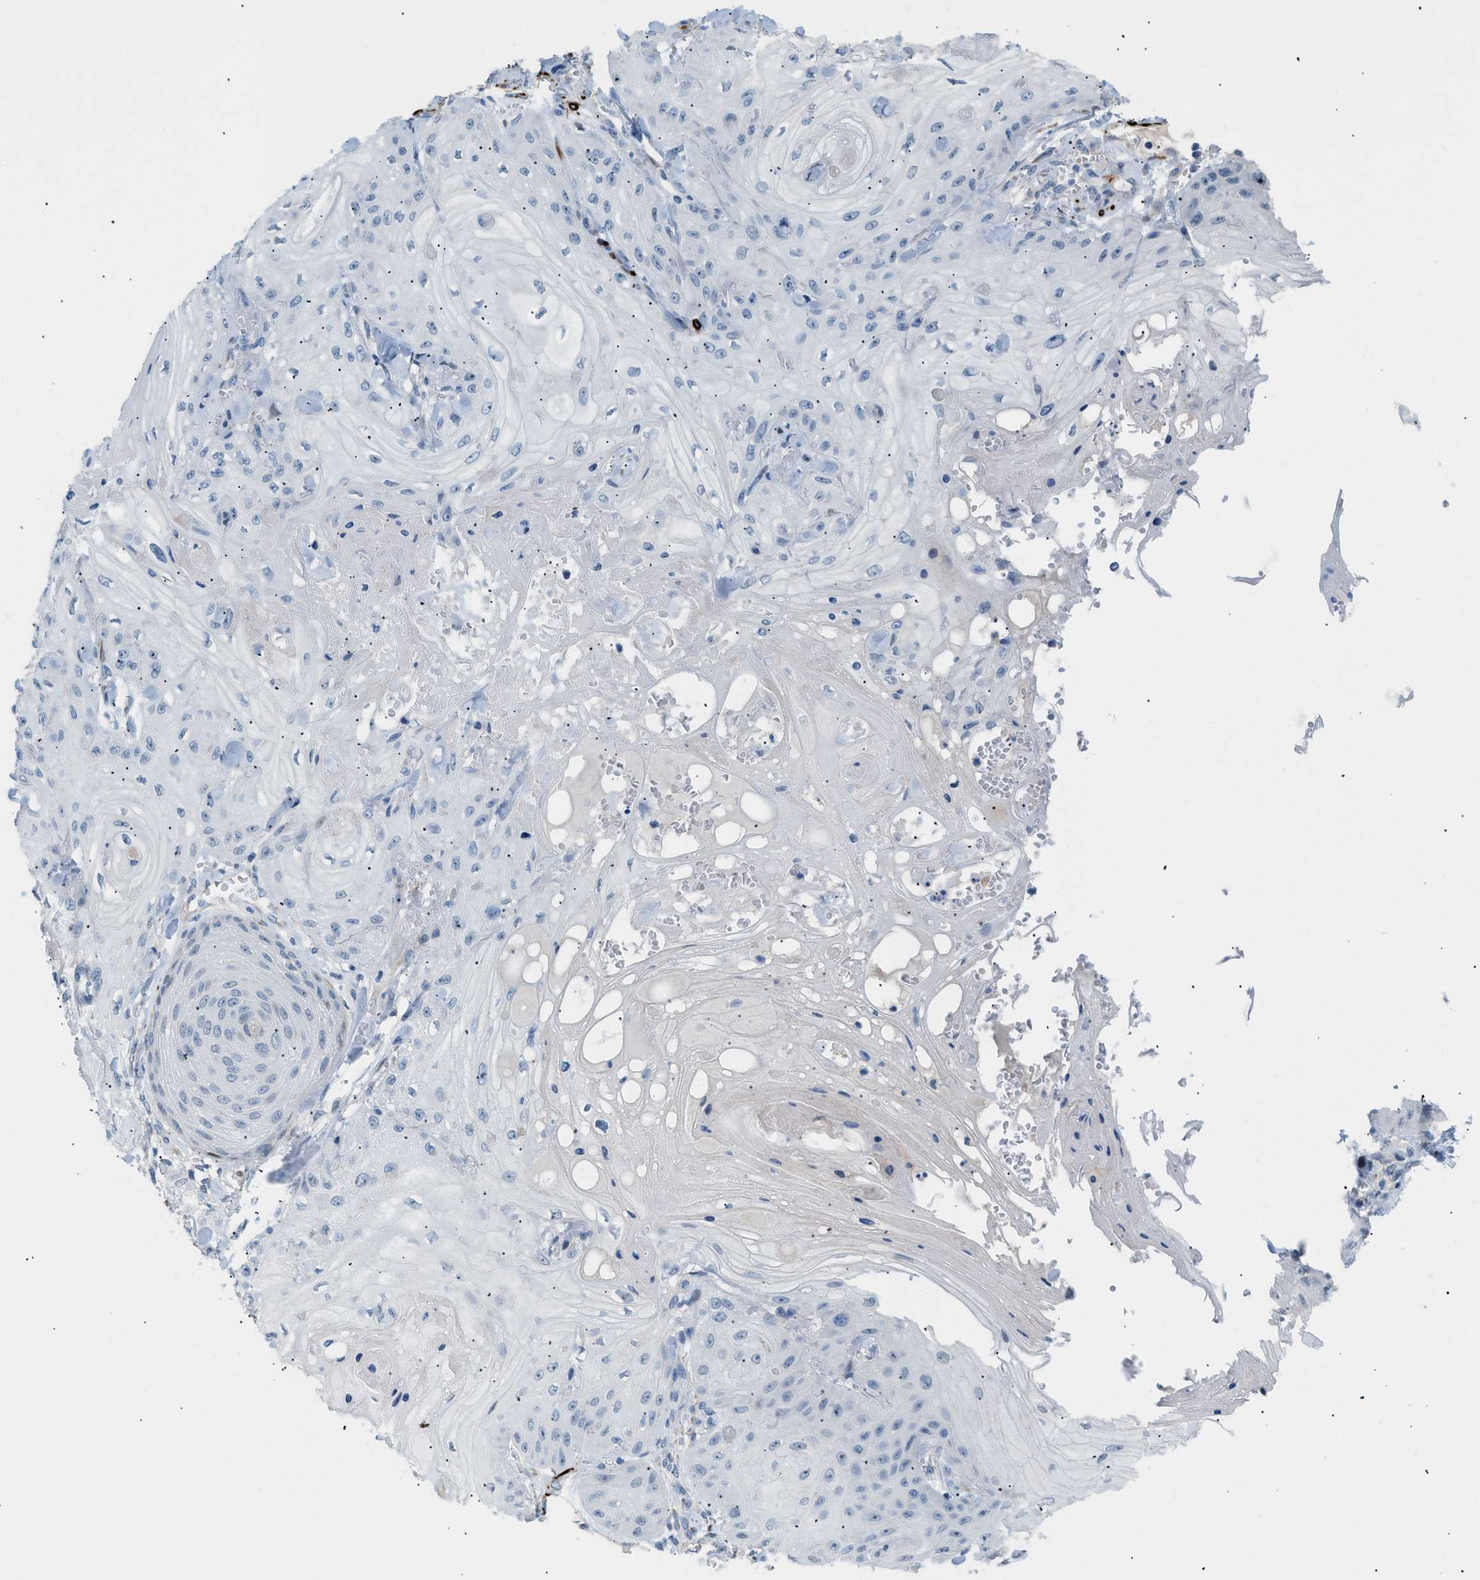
{"staining": {"intensity": "negative", "quantity": "none", "location": "none"}, "tissue": "skin cancer", "cell_type": "Tumor cells", "image_type": "cancer", "snomed": [{"axis": "morphology", "description": "Squamous cell carcinoma, NOS"}, {"axis": "topography", "description": "Skin"}], "caption": "Immunohistochemistry (IHC) of human skin cancer (squamous cell carcinoma) reveals no positivity in tumor cells.", "gene": "ICA1", "patient": {"sex": "male", "age": 74}}